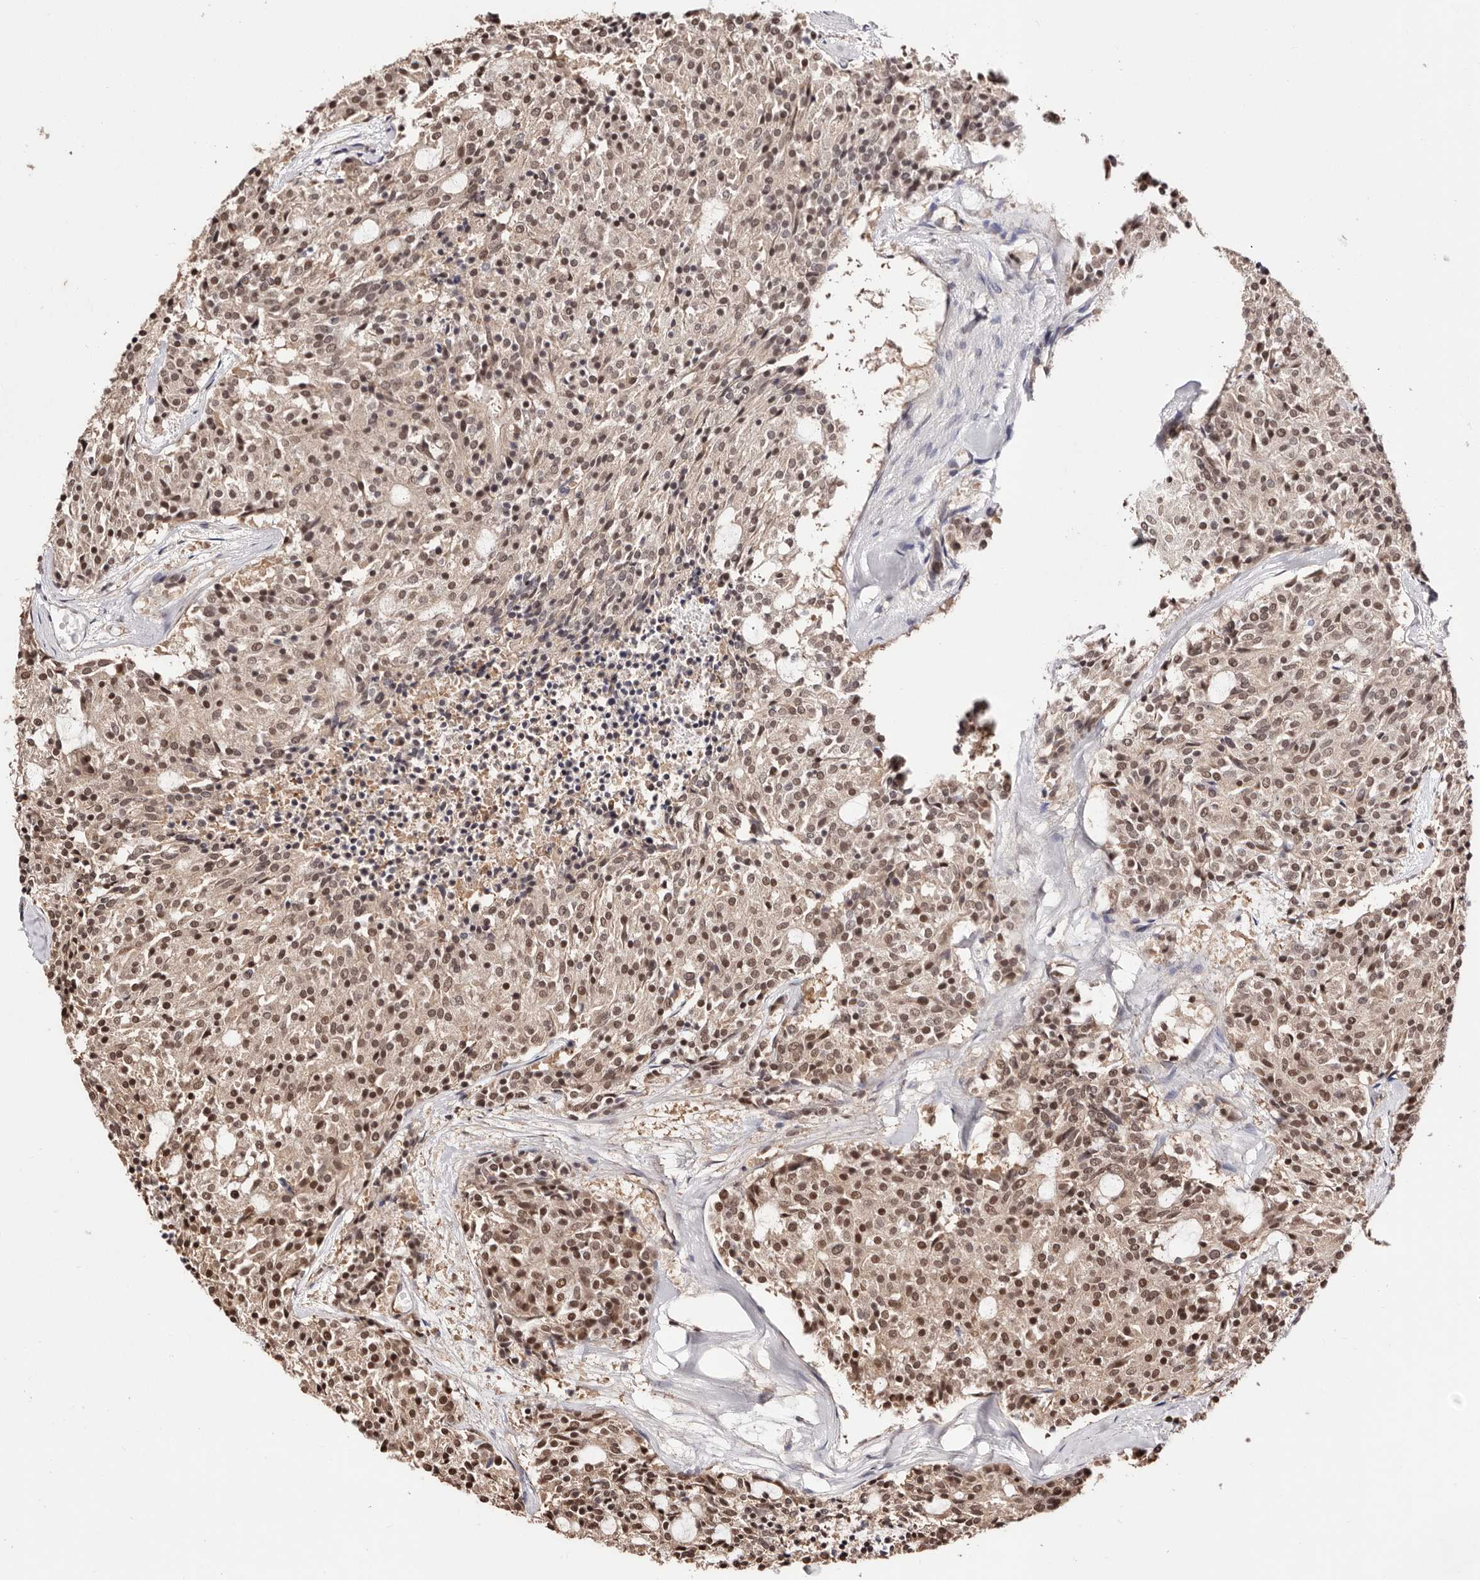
{"staining": {"intensity": "moderate", "quantity": ">75%", "location": "nuclear"}, "tissue": "carcinoid", "cell_type": "Tumor cells", "image_type": "cancer", "snomed": [{"axis": "morphology", "description": "Carcinoid, malignant, NOS"}, {"axis": "topography", "description": "Pancreas"}], "caption": "Immunohistochemical staining of carcinoid exhibits moderate nuclear protein positivity in about >75% of tumor cells.", "gene": "BICRAL", "patient": {"sex": "female", "age": 54}}